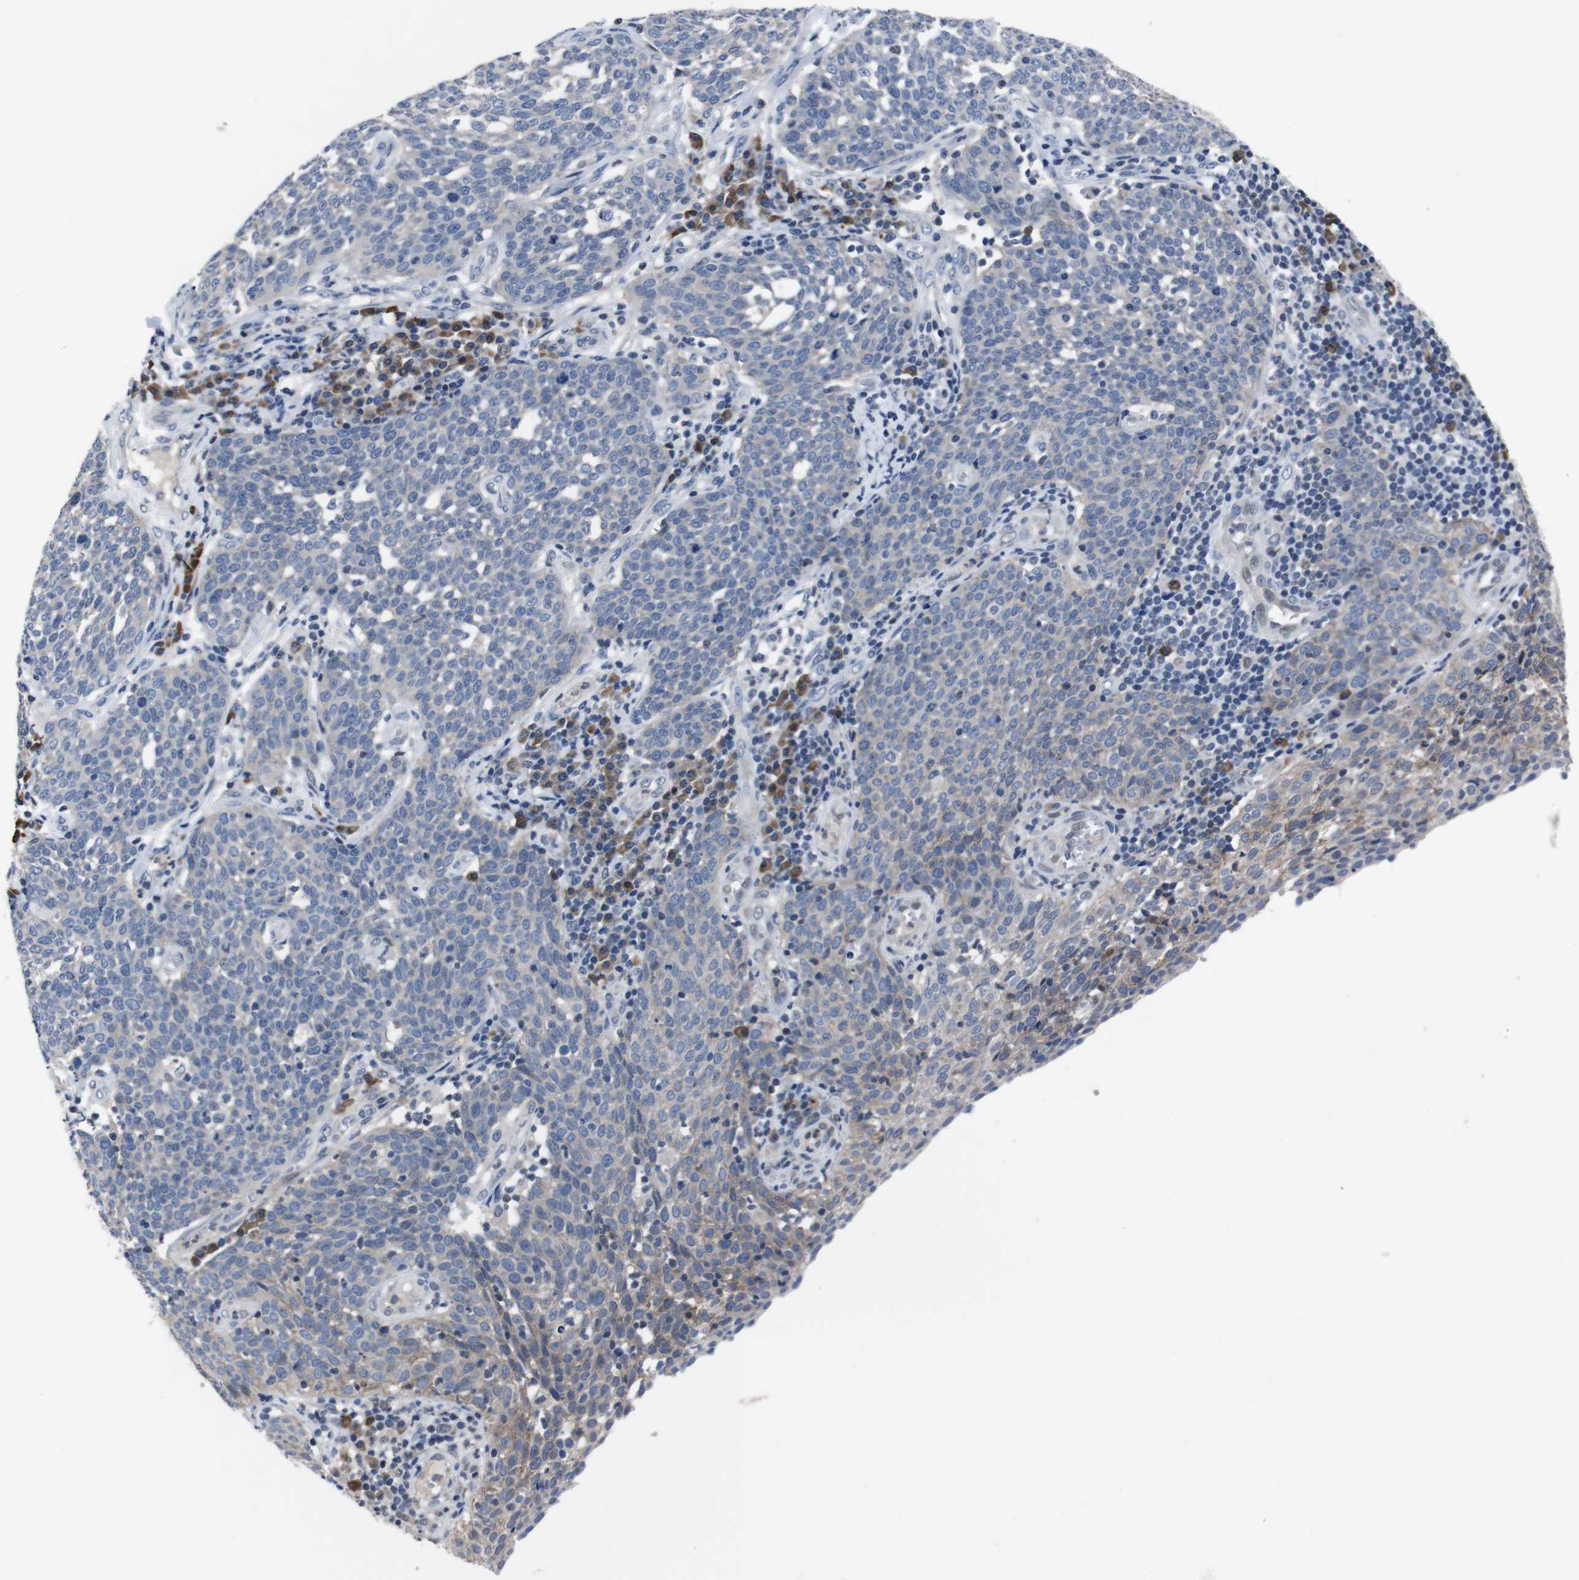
{"staining": {"intensity": "moderate", "quantity": "<25%", "location": "cytoplasmic/membranous"}, "tissue": "cervical cancer", "cell_type": "Tumor cells", "image_type": "cancer", "snomed": [{"axis": "morphology", "description": "Squamous cell carcinoma, NOS"}, {"axis": "topography", "description": "Cervix"}], "caption": "A high-resolution micrograph shows immunohistochemistry staining of squamous cell carcinoma (cervical), which exhibits moderate cytoplasmic/membranous positivity in approximately <25% of tumor cells. Nuclei are stained in blue.", "gene": "SEMA4B", "patient": {"sex": "female", "age": 34}}